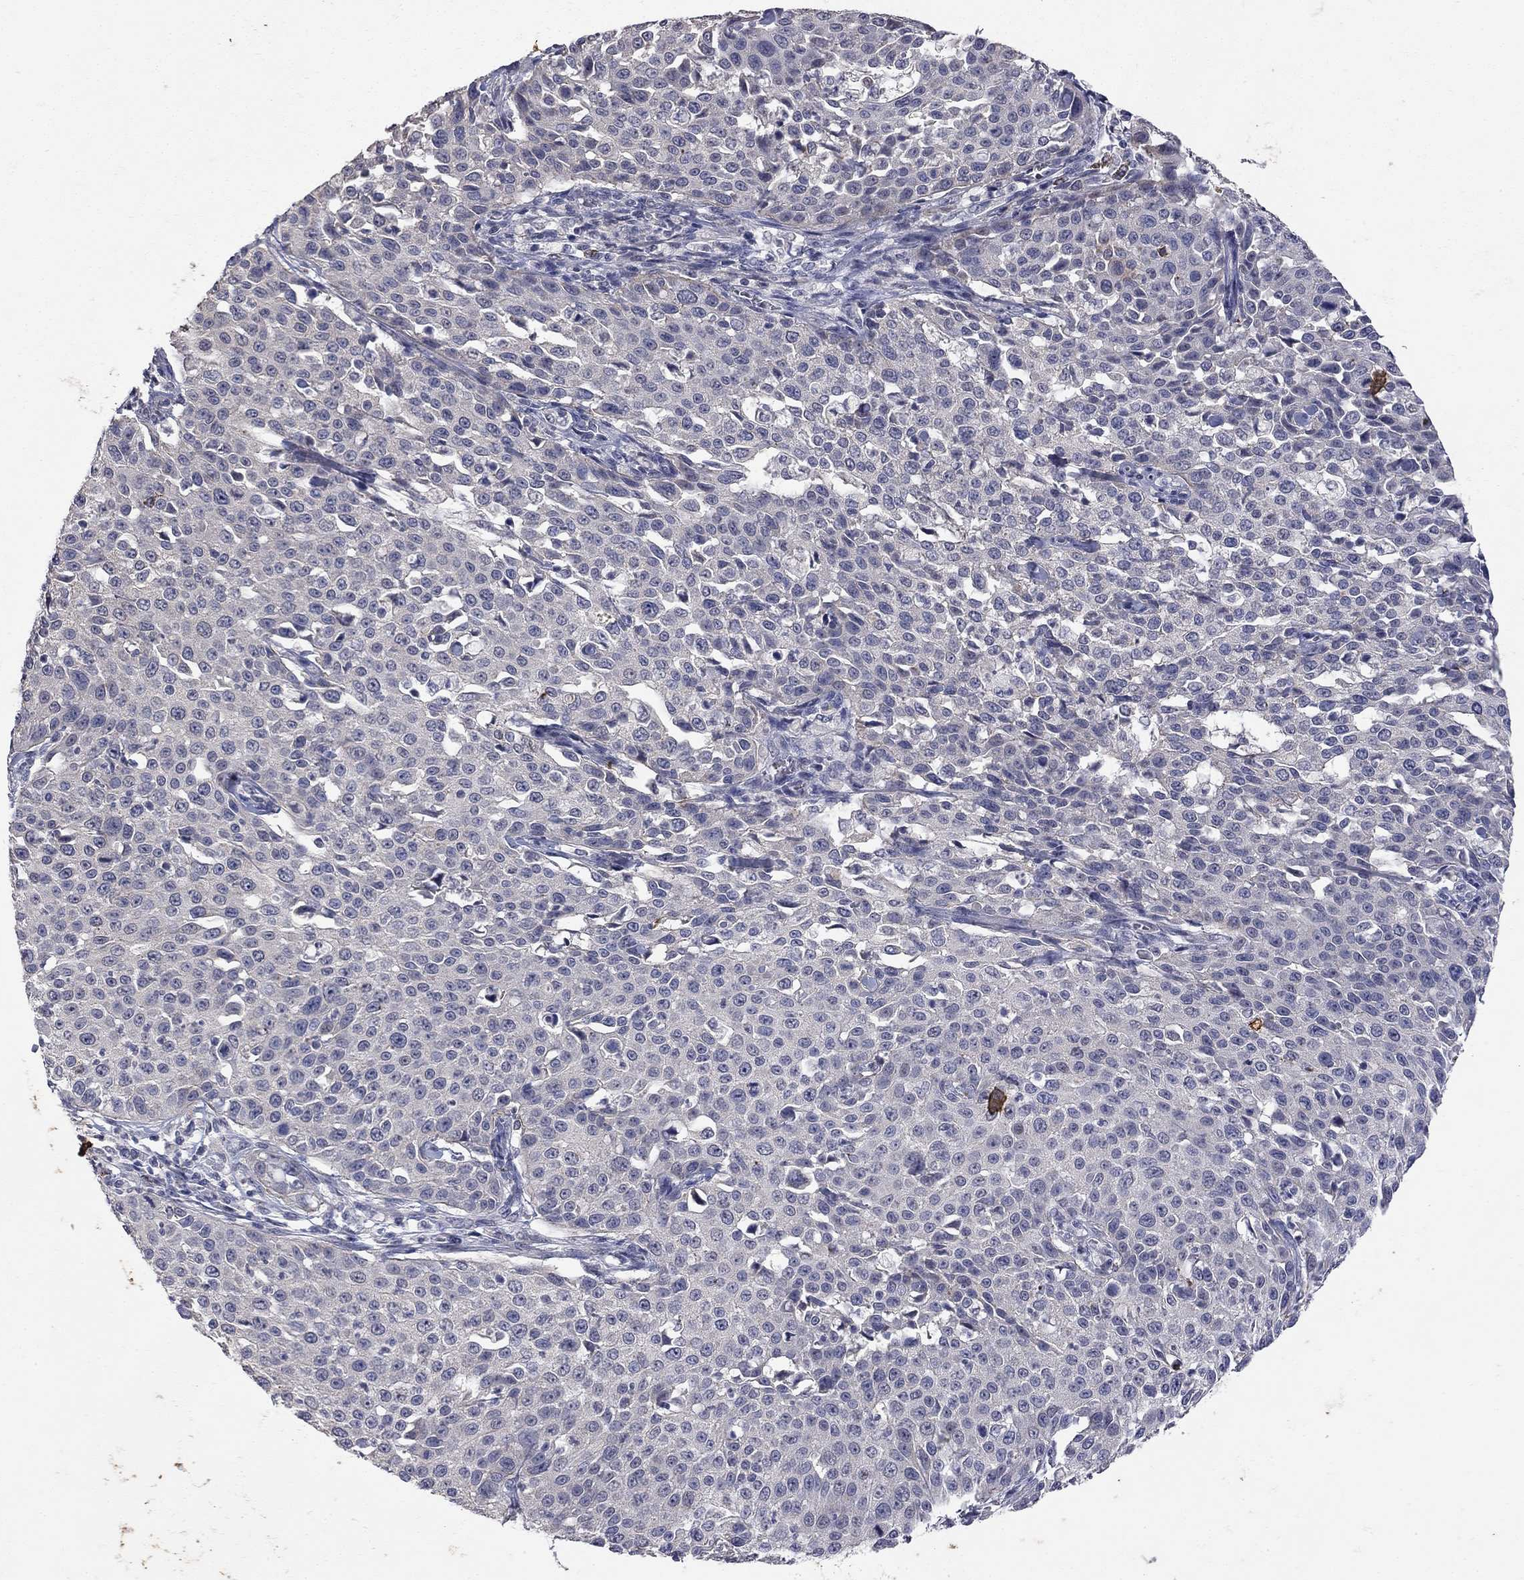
{"staining": {"intensity": "negative", "quantity": "none", "location": "none"}, "tissue": "cervical cancer", "cell_type": "Tumor cells", "image_type": "cancer", "snomed": [{"axis": "morphology", "description": "Squamous cell carcinoma, NOS"}, {"axis": "topography", "description": "Cervix"}], "caption": "Human cervical cancer stained for a protein using immunohistochemistry demonstrates no expression in tumor cells.", "gene": "NOS2", "patient": {"sex": "female", "age": 26}}